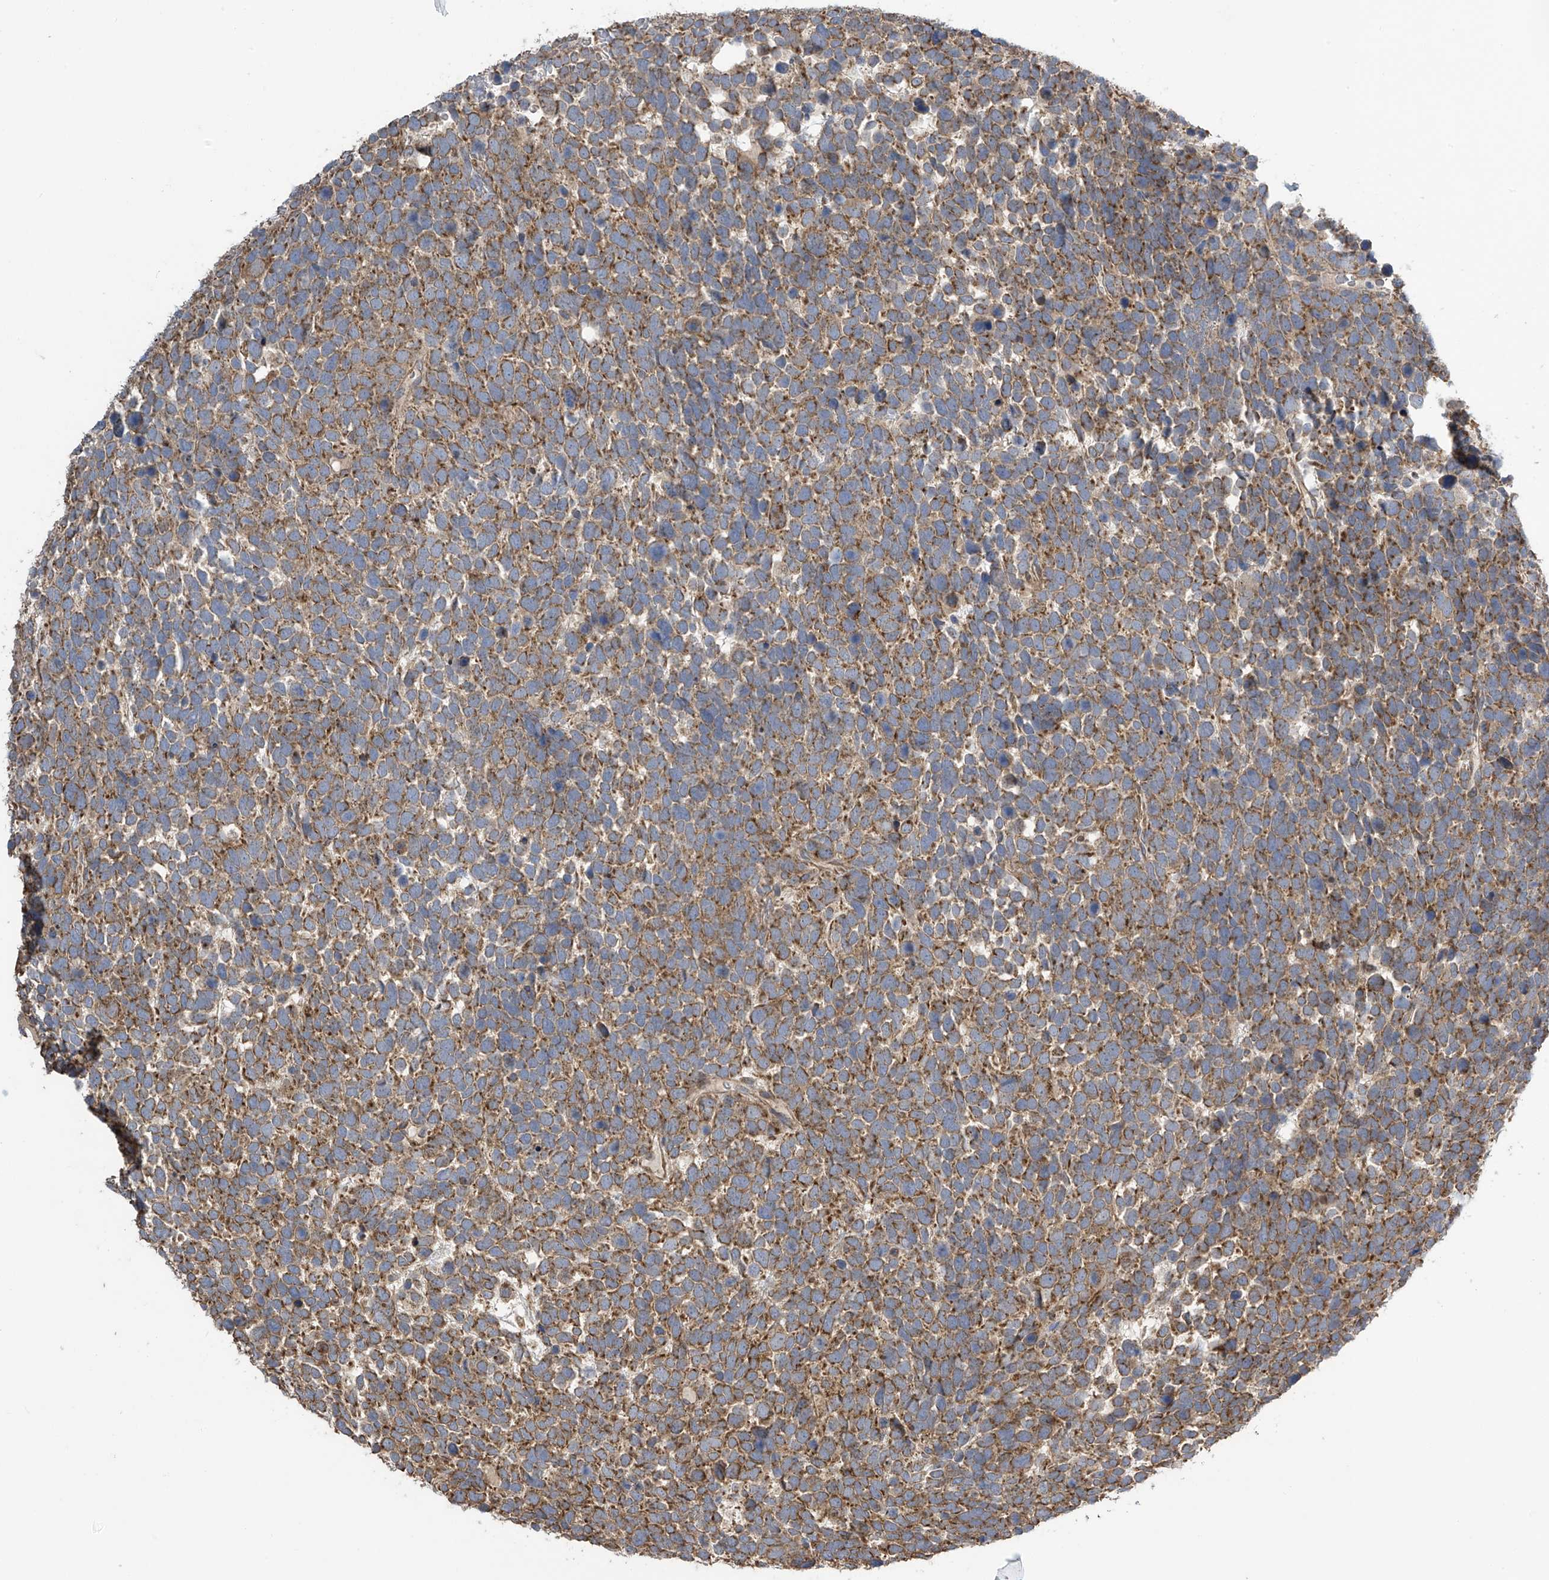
{"staining": {"intensity": "moderate", "quantity": ">75%", "location": "cytoplasmic/membranous"}, "tissue": "urothelial cancer", "cell_type": "Tumor cells", "image_type": "cancer", "snomed": [{"axis": "morphology", "description": "Urothelial carcinoma, High grade"}, {"axis": "topography", "description": "Urinary bladder"}], "caption": "Tumor cells reveal medium levels of moderate cytoplasmic/membranous positivity in approximately >75% of cells in high-grade urothelial carcinoma. The protein of interest is stained brown, and the nuclei are stained in blue (DAB IHC with brightfield microscopy, high magnification).", "gene": "PNPT1", "patient": {"sex": "female", "age": 82}}